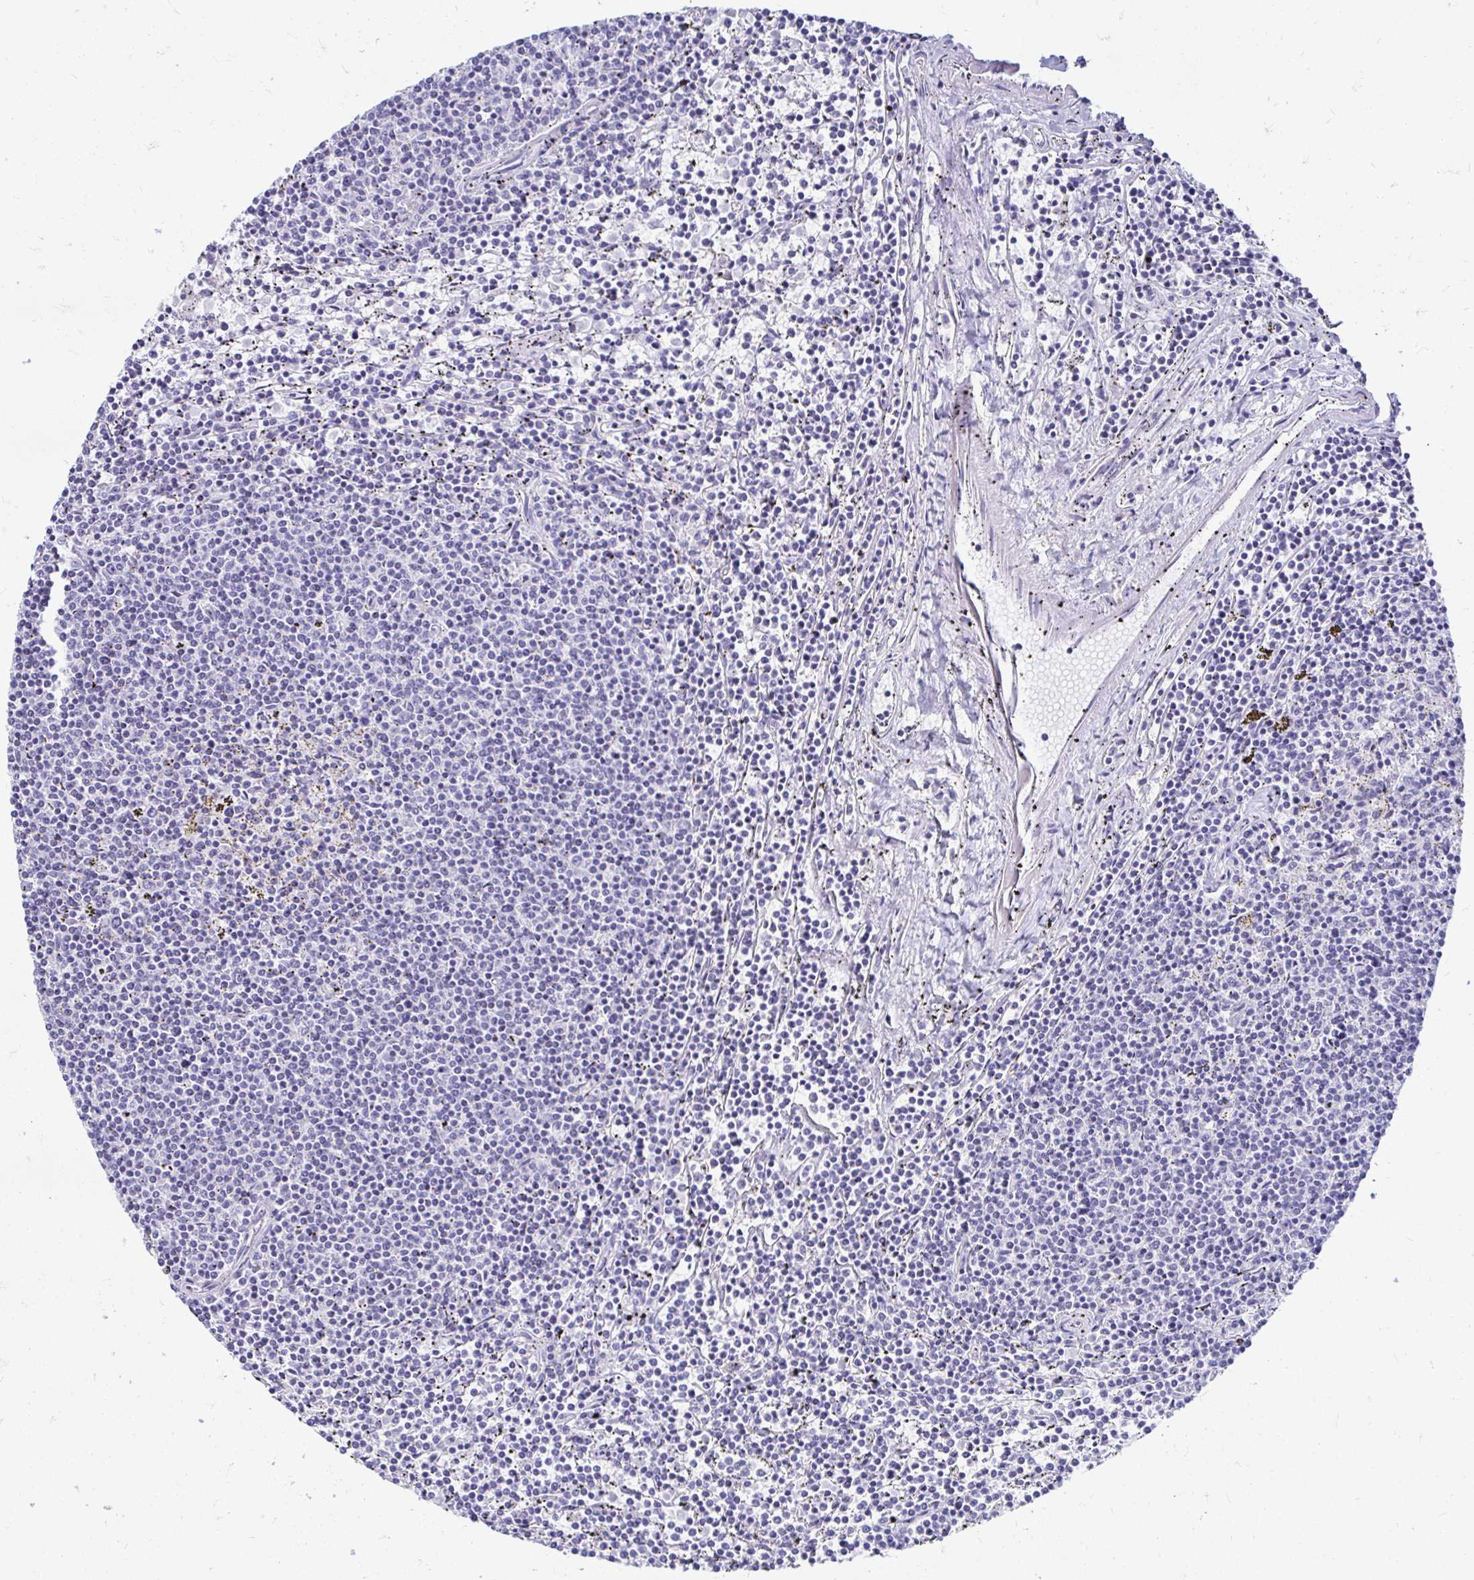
{"staining": {"intensity": "negative", "quantity": "none", "location": "none"}, "tissue": "lymphoma", "cell_type": "Tumor cells", "image_type": "cancer", "snomed": [{"axis": "morphology", "description": "Malignant lymphoma, non-Hodgkin's type, Low grade"}, {"axis": "topography", "description": "Spleen"}], "caption": "The histopathology image displays no staining of tumor cells in lymphoma.", "gene": "PEG10", "patient": {"sex": "female", "age": 50}}